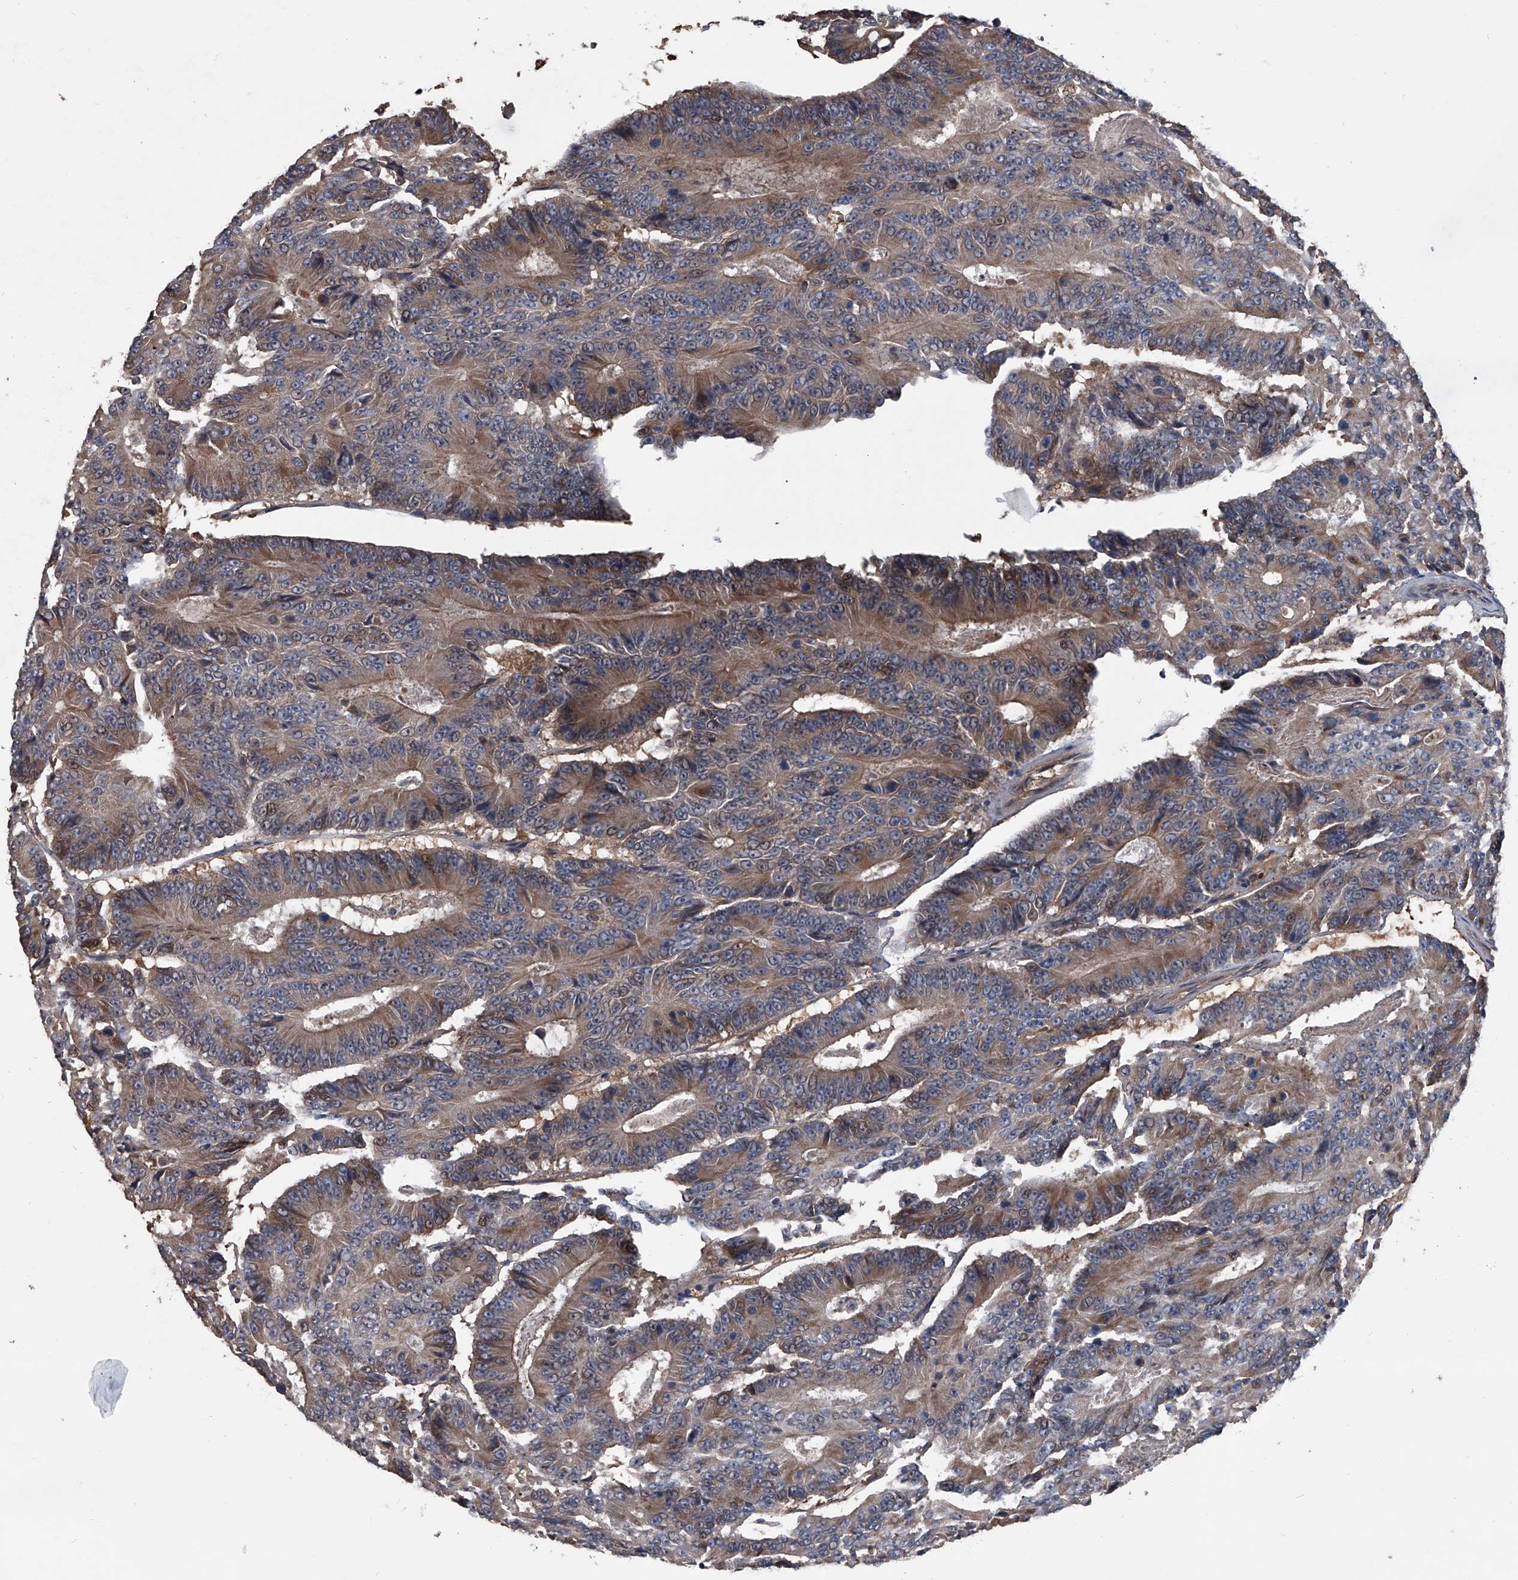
{"staining": {"intensity": "moderate", "quantity": "25%-75%", "location": "cytoplasmic/membranous"}, "tissue": "colorectal cancer", "cell_type": "Tumor cells", "image_type": "cancer", "snomed": [{"axis": "morphology", "description": "Adenocarcinoma, NOS"}, {"axis": "topography", "description": "Colon"}], "caption": "Immunohistochemistry staining of adenocarcinoma (colorectal), which reveals medium levels of moderate cytoplasmic/membranous positivity in approximately 25%-75% of tumor cells indicating moderate cytoplasmic/membranous protein expression. The staining was performed using DAB (3,3'-diaminobenzidine) (brown) for protein detection and nuclei were counterstained in hematoxylin (blue).", "gene": "KIF13A", "patient": {"sex": "male", "age": 83}}